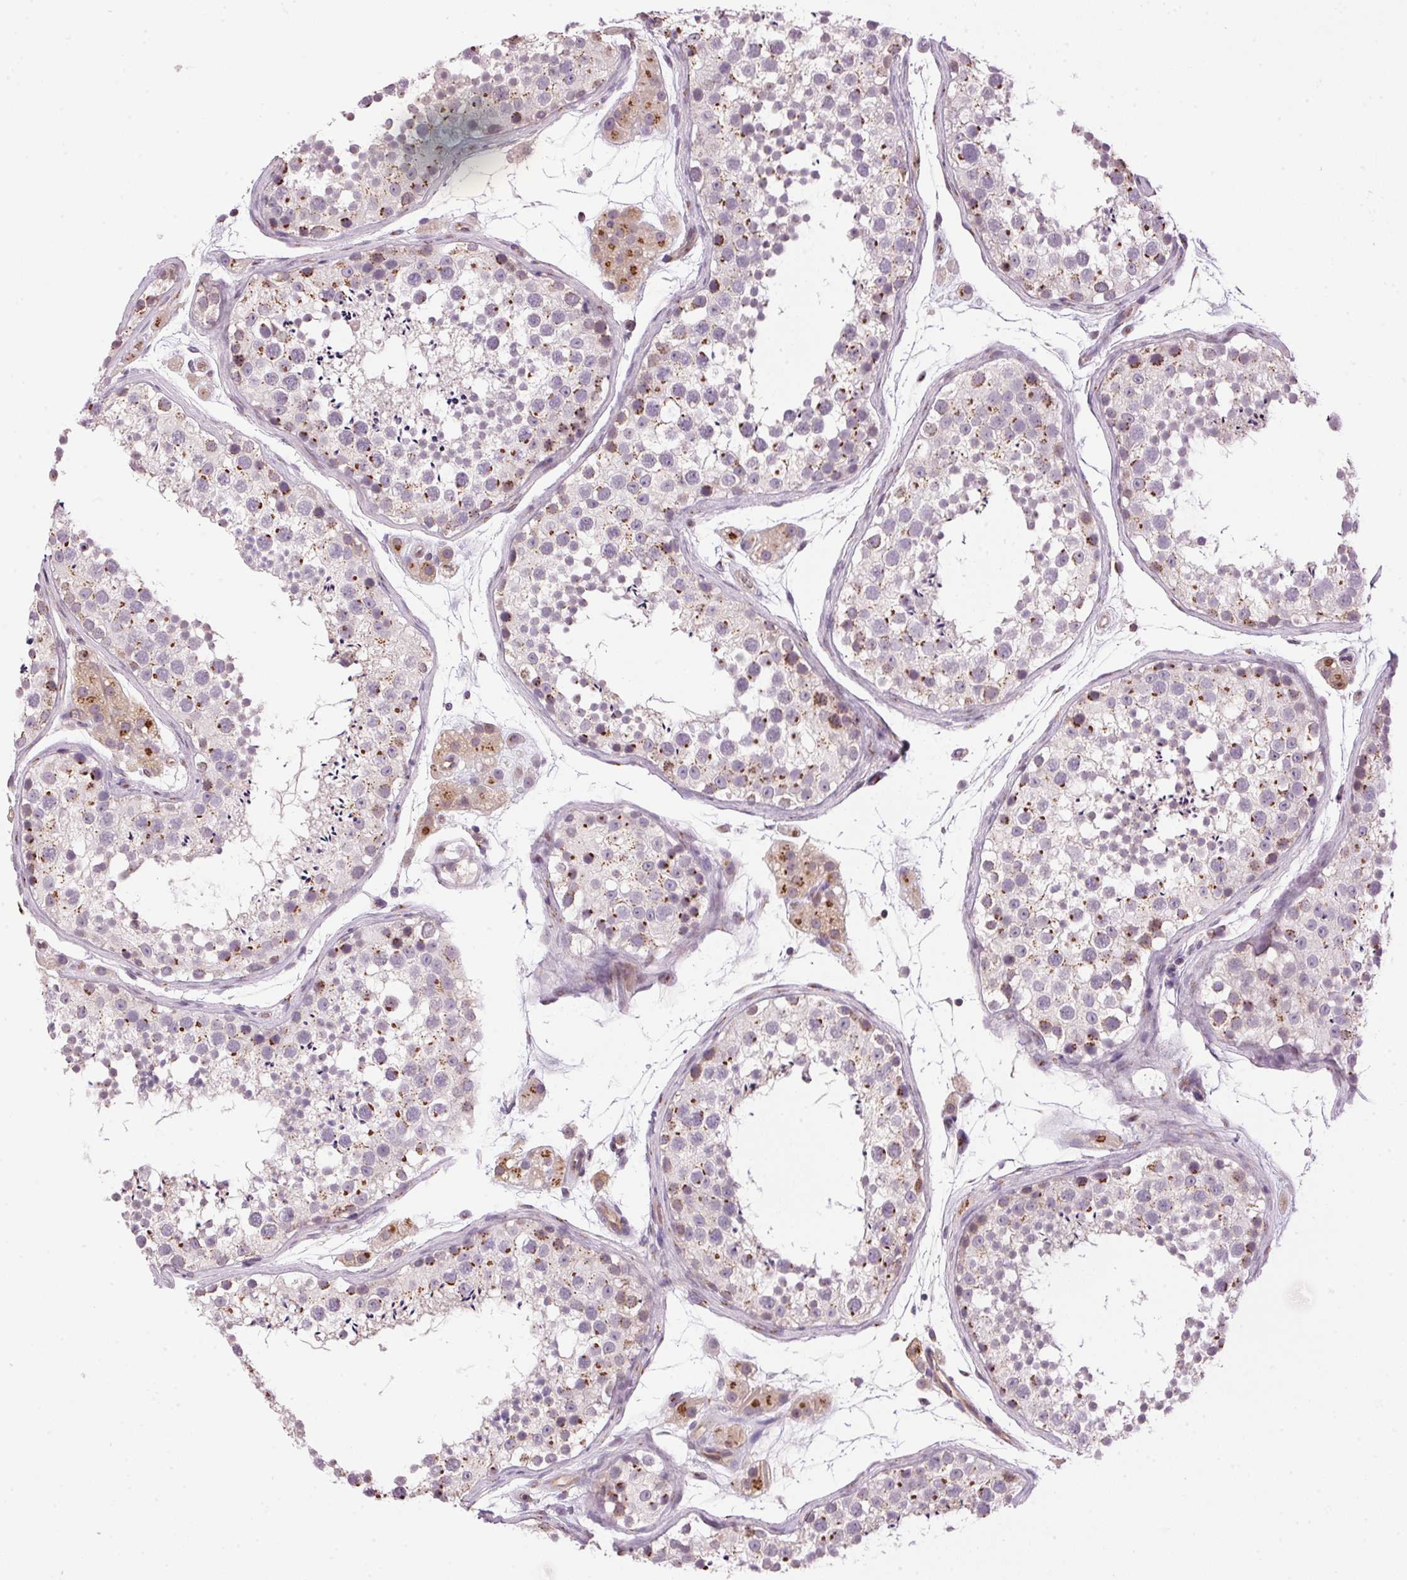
{"staining": {"intensity": "moderate", "quantity": "25%-75%", "location": "cytoplasmic/membranous"}, "tissue": "testis", "cell_type": "Cells in seminiferous ducts", "image_type": "normal", "snomed": [{"axis": "morphology", "description": "Normal tissue, NOS"}, {"axis": "topography", "description": "Testis"}], "caption": "Cells in seminiferous ducts show medium levels of moderate cytoplasmic/membranous staining in about 25%-75% of cells in benign human testis.", "gene": "GOLPH3", "patient": {"sex": "male", "age": 41}}